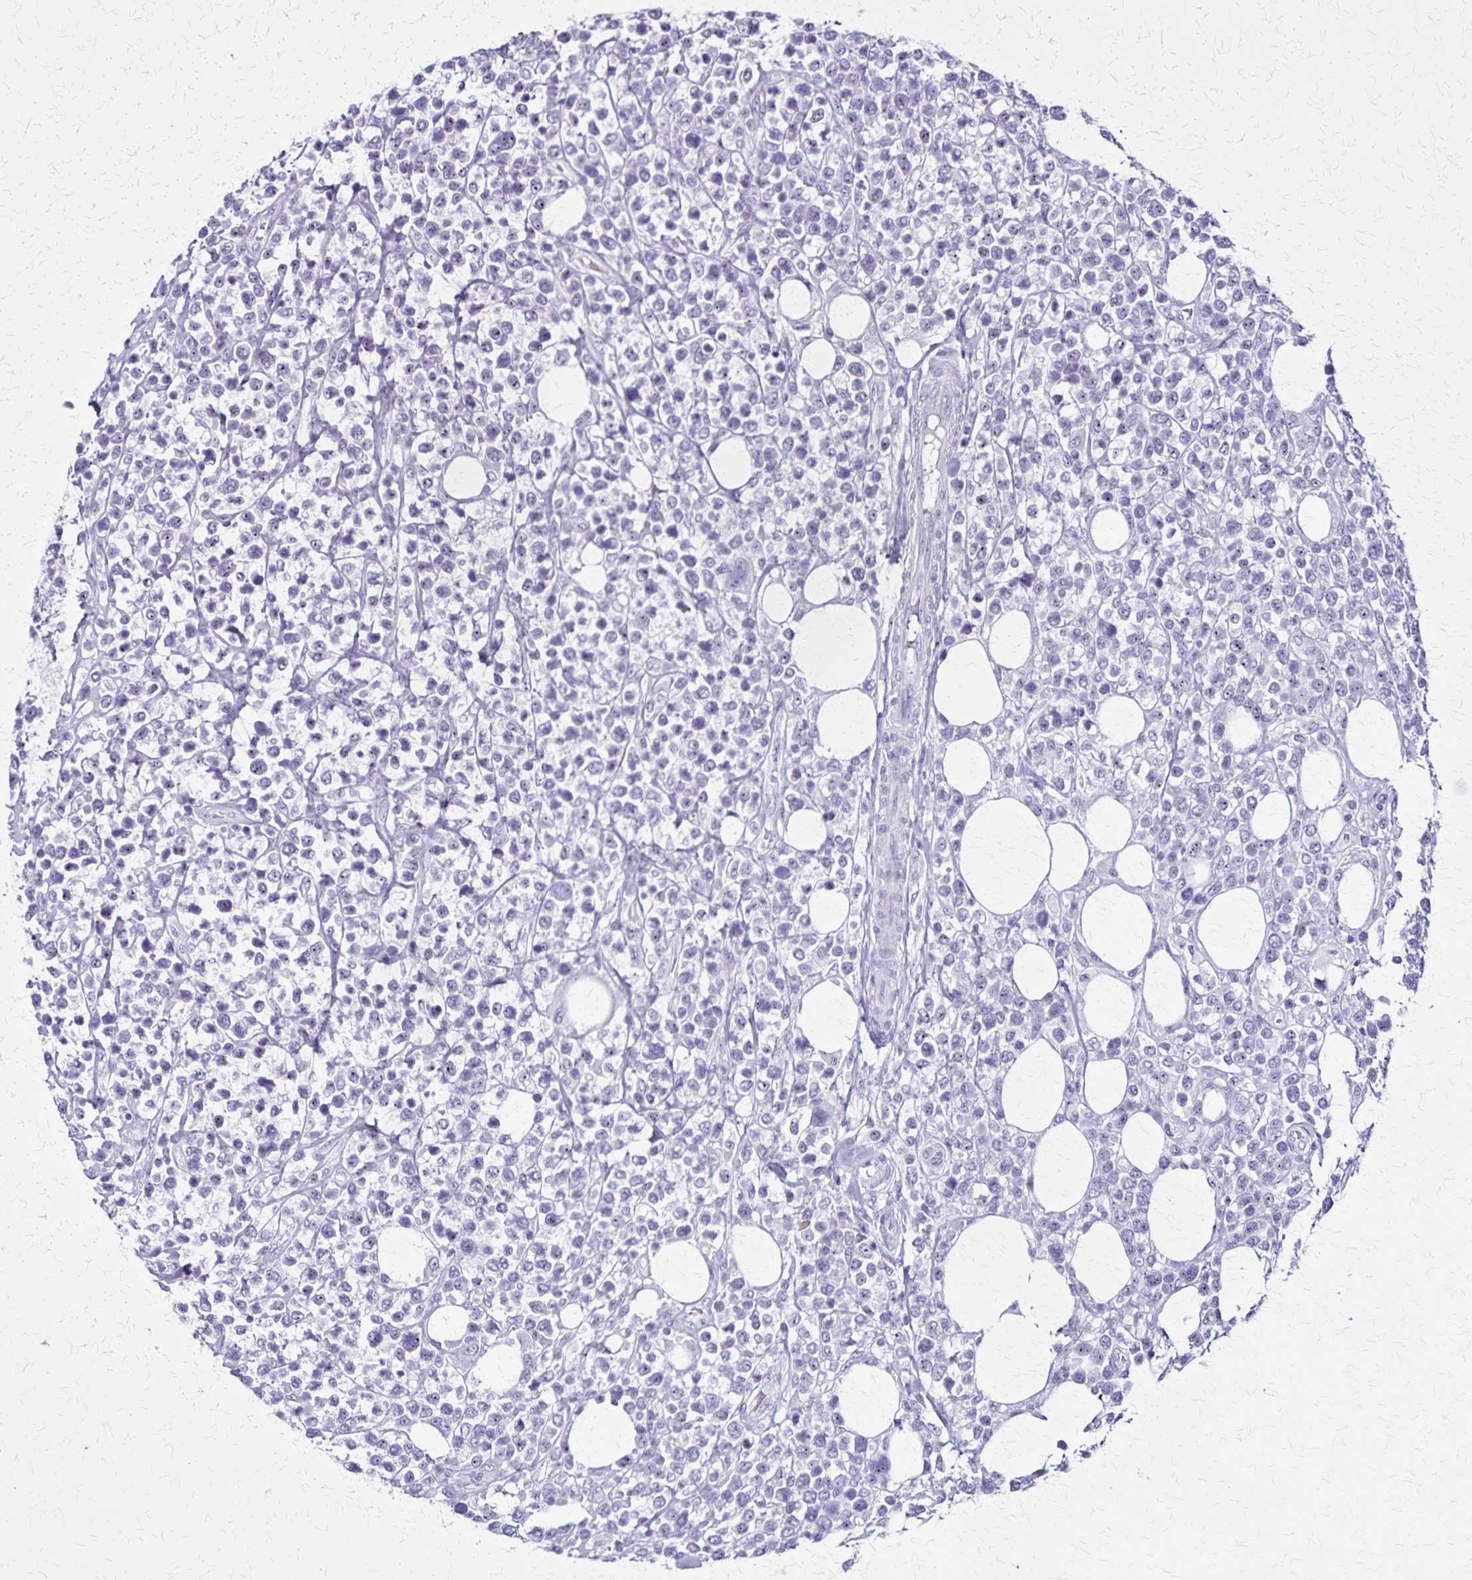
{"staining": {"intensity": "negative", "quantity": "none", "location": "none"}, "tissue": "lymphoma", "cell_type": "Tumor cells", "image_type": "cancer", "snomed": [{"axis": "morphology", "description": "Malignant lymphoma, non-Hodgkin's type, High grade"}, {"axis": "topography", "description": "Soft tissue"}], "caption": "Immunohistochemical staining of human lymphoma reveals no significant positivity in tumor cells.", "gene": "OR51B5", "patient": {"sex": "female", "age": 56}}